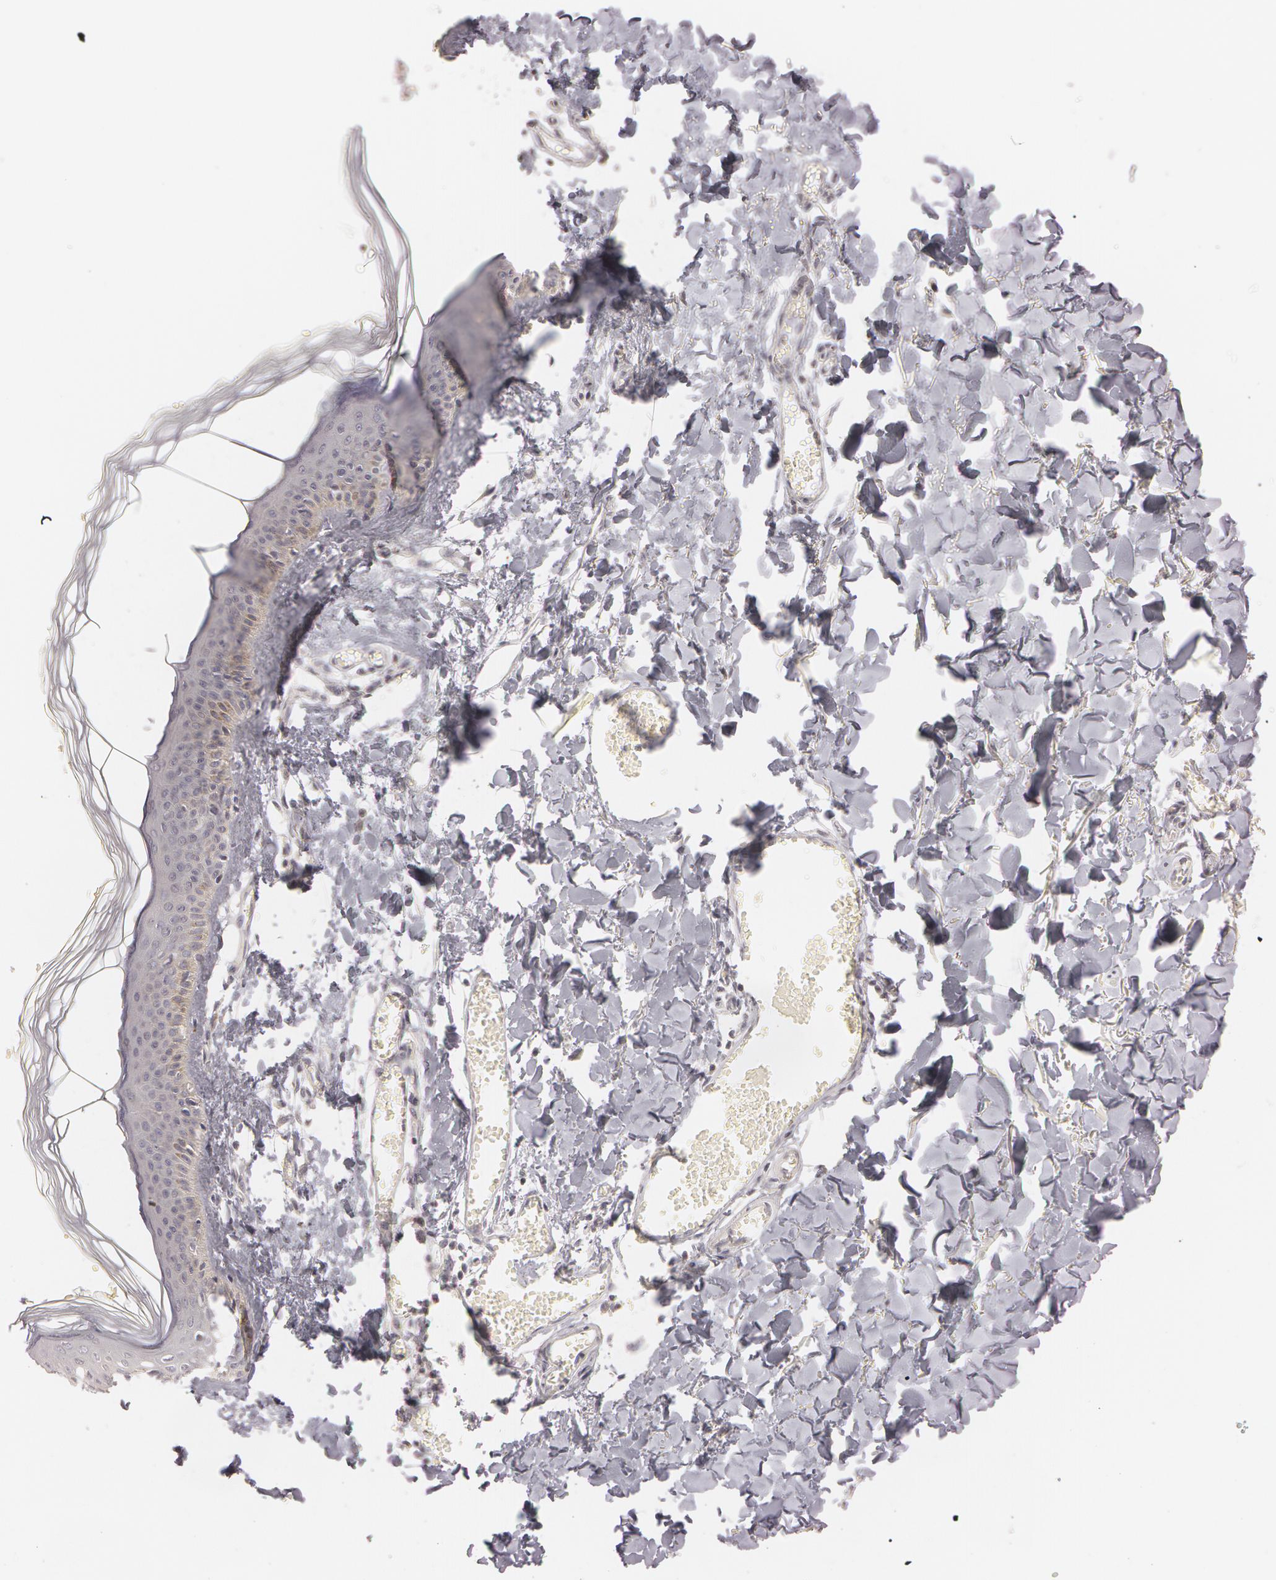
{"staining": {"intensity": "negative", "quantity": "none", "location": "none"}, "tissue": "skin", "cell_type": "Fibroblasts", "image_type": "normal", "snomed": [{"axis": "morphology", "description": "Normal tissue, NOS"}, {"axis": "morphology", "description": "Sarcoma, NOS"}, {"axis": "topography", "description": "Skin"}, {"axis": "topography", "description": "Soft tissue"}], "caption": "Immunohistochemistry (IHC) image of normal skin: human skin stained with DAB exhibits no significant protein positivity in fibroblasts.", "gene": "RALGAPA1", "patient": {"sex": "female", "age": 51}}